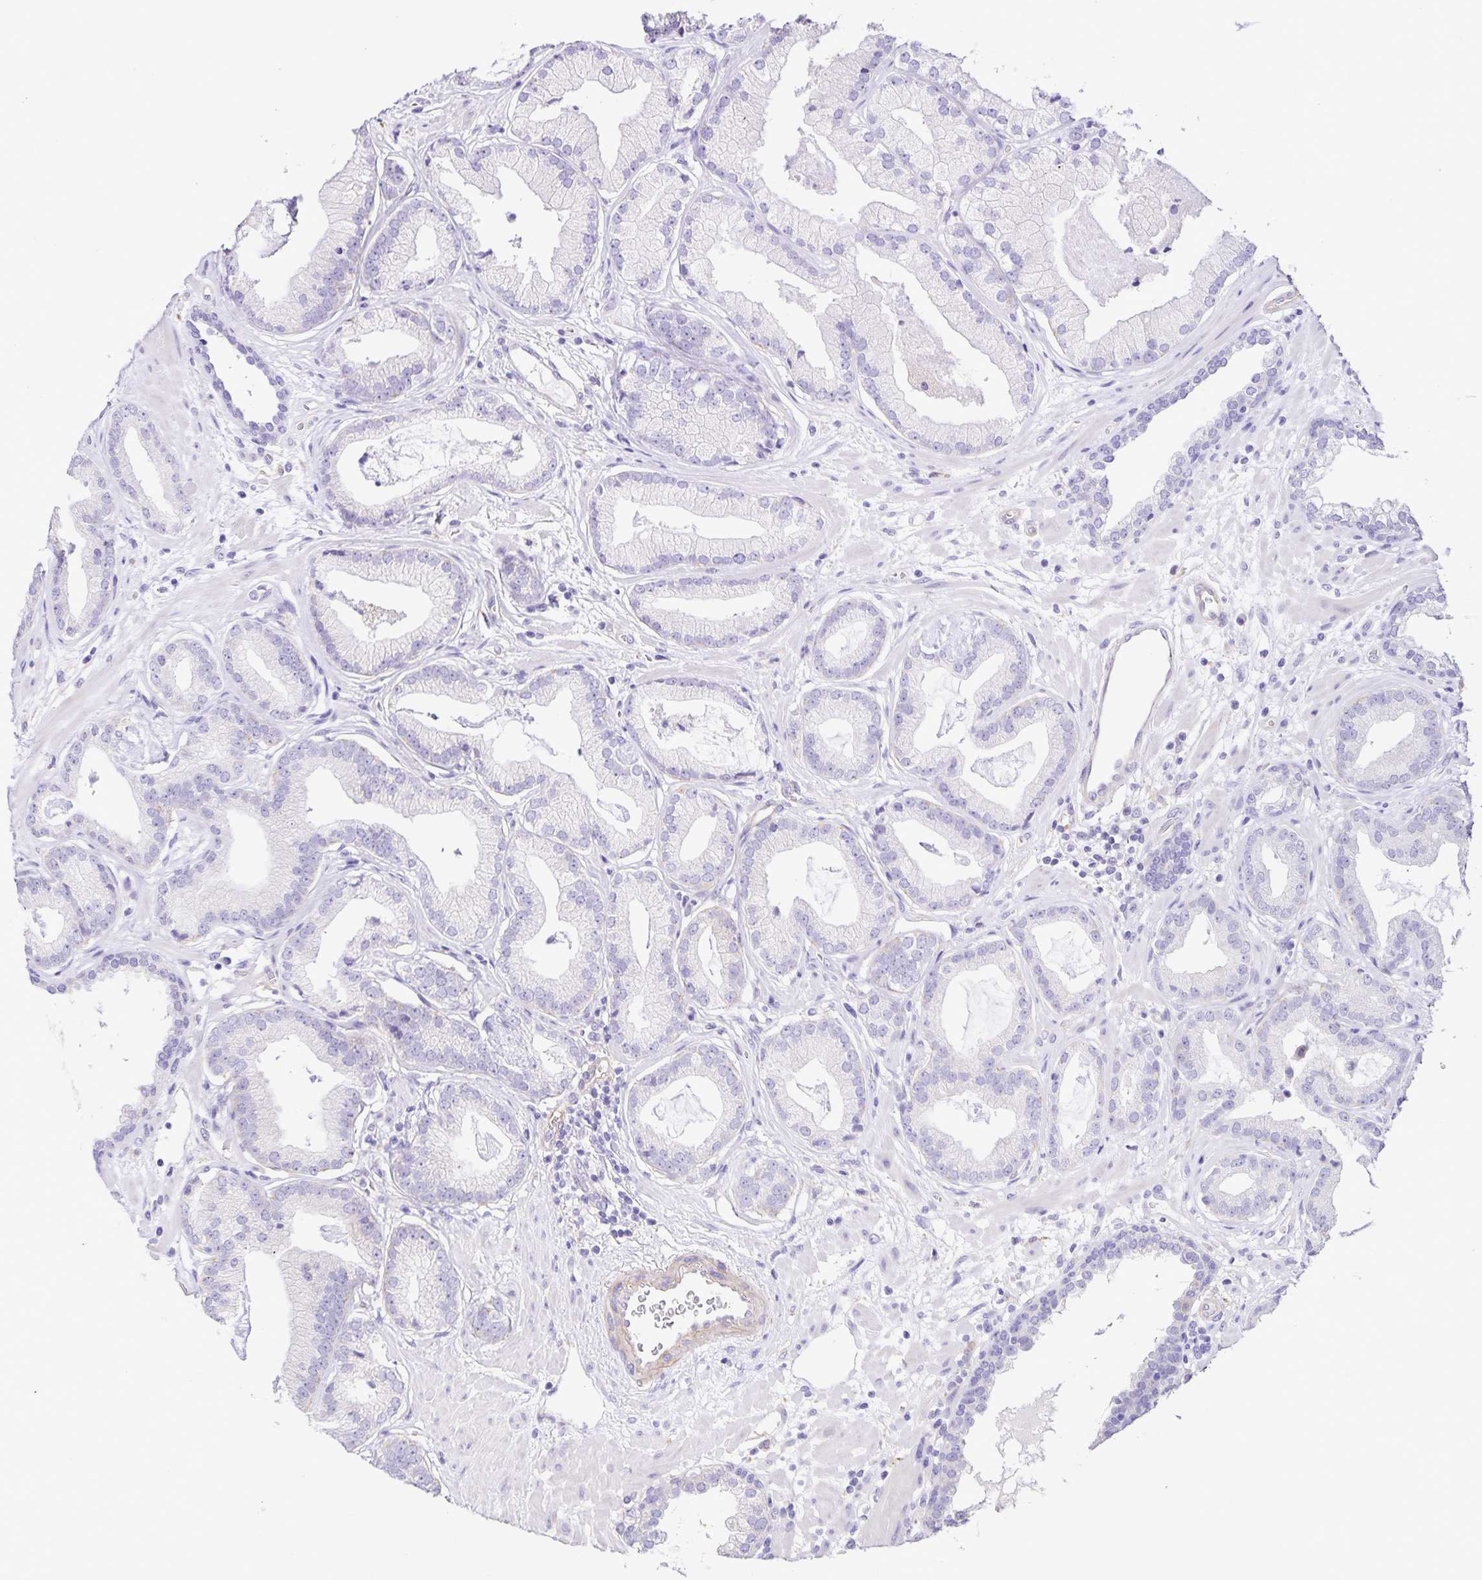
{"staining": {"intensity": "negative", "quantity": "none", "location": "none"}, "tissue": "prostate cancer", "cell_type": "Tumor cells", "image_type": "cancer", "snomed": [{"axis": "morphology", "description": "Adenocarcinoma, Low grade"}, {"axis": "topography", "description": "Prostate"}], "caption": "The photomicrograph exhibits no significant expression in tumor cells of prostate low-grade adenocarcinoma. (DAB (3,3'-diaminobenzidine) IHC visualized using brightfield microscopy, high magnification).", "gene": "BOLL", "patient": {"sex": "male", "age": 62}}